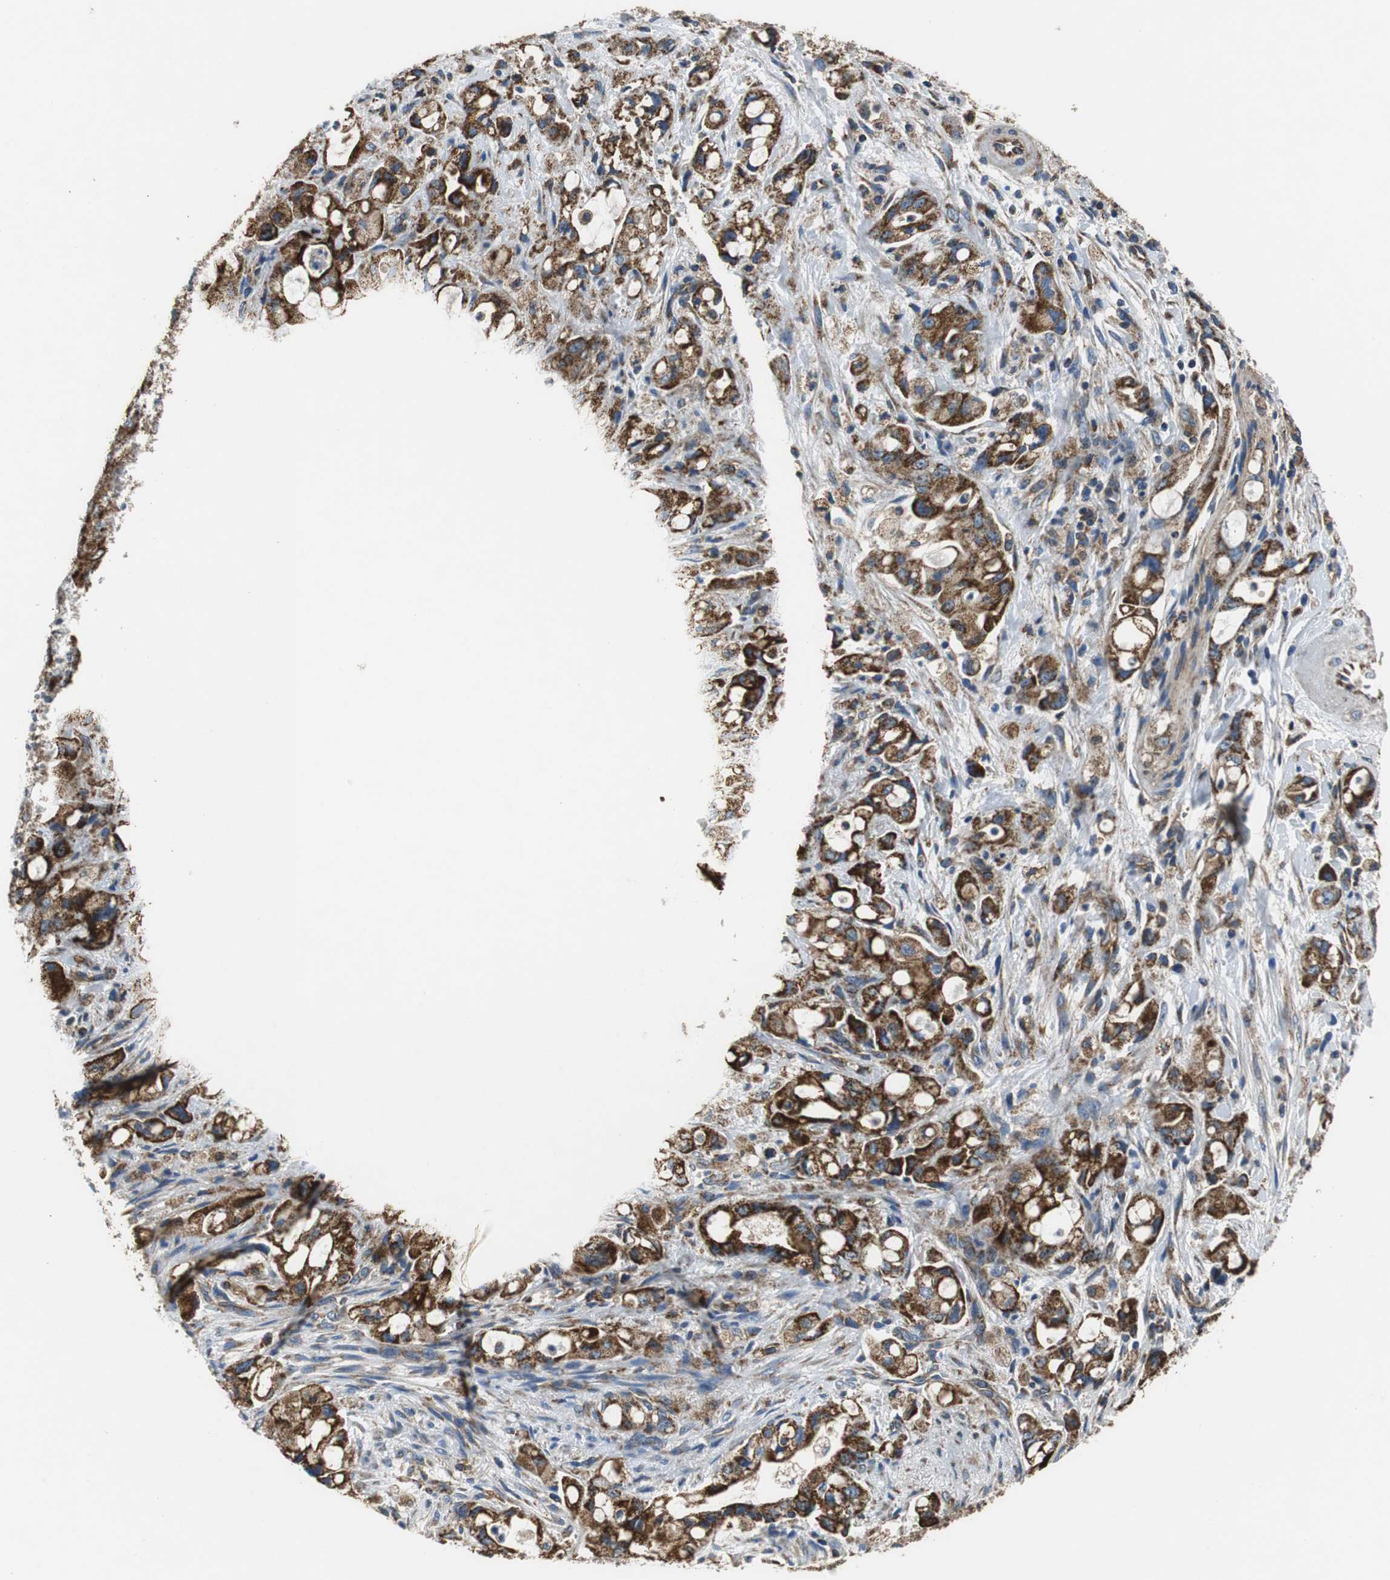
{"staining": {"intensity": "strong", "quantity": ">75%", "location": "cytoplasmic/membranous"}, "tissue": "pancreatic cancer", "cell_type": "Tumor cells", "image_type": "cancer", "snomed": [{"axis": "morphology", "description": "Adenocarcinoma, NOS"}, {"axis": "topography", "description": "Pancreas"}], "caption": "Immunohistochemical staining of pancreatic cancer (adenocarcinoma) reveals high levels of strong cytoplasmic/membranous protein positivity in approximately >75% of tumor cells. The staining was performed using DAB (3,3'-diaminobenzidine), with brown indicating positive protein expression. Nuclei are stained blue with hematoxylin.", "gene": "GSTK1", "patient": {"sex": "male", "age": 79}}